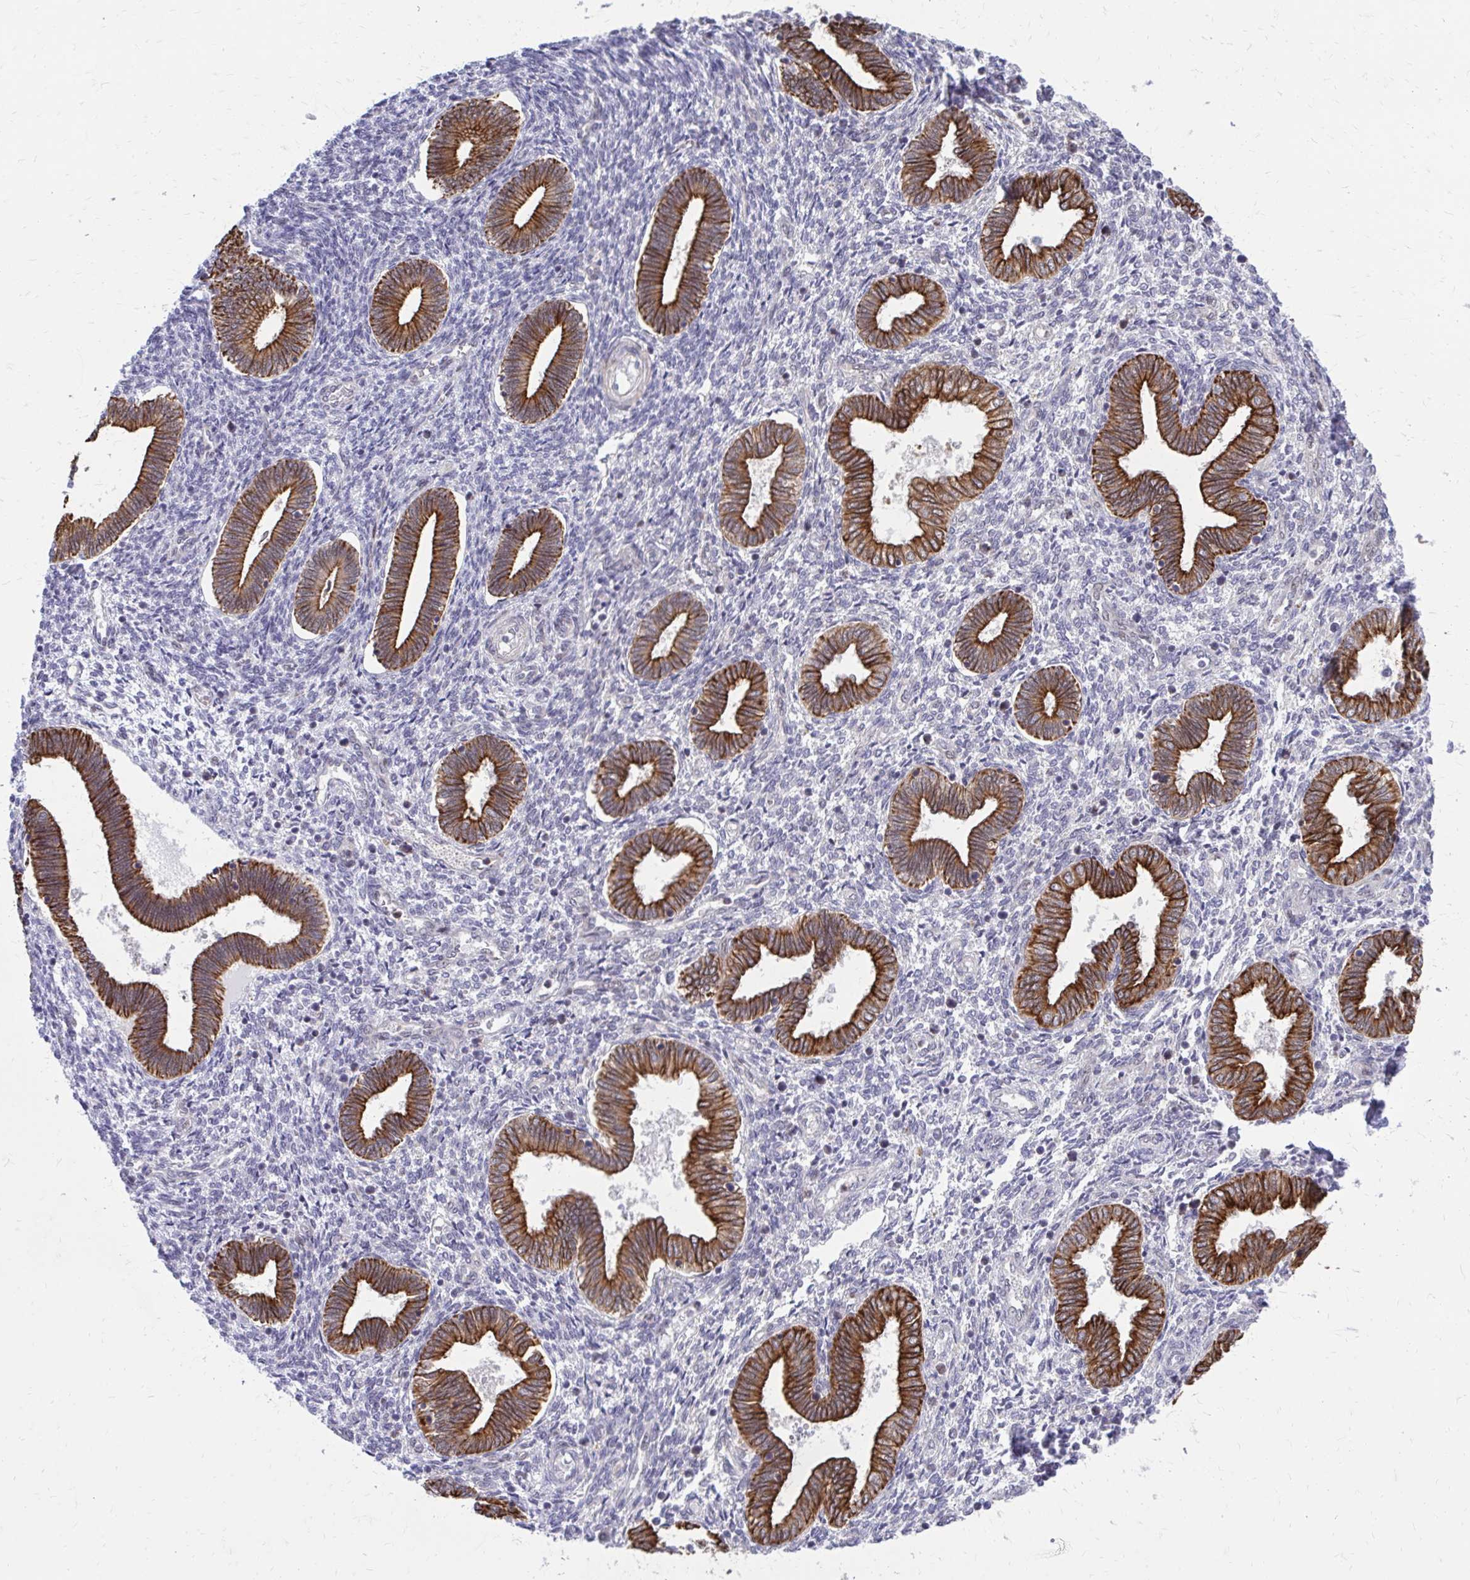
{"staining": {"intensity": "negative", "quantity": "none", "location": "none"}, "tissue": "endometrium", "cell_type": "Cells in endometrial stroma", "image_type": "normal", "snomed": [{"axis": "morphology", "description": "Normal tissue, NOS"}, {"axis": "topography", "description": "Endometrium"}], "caption": "Human endometrium stained for a protein using immunohistochemistry (IHC) displays no staining in cells in endometrial stroma.", "gene": "ANKRD30B", "patient": {"sex": "female", "age": 42}}